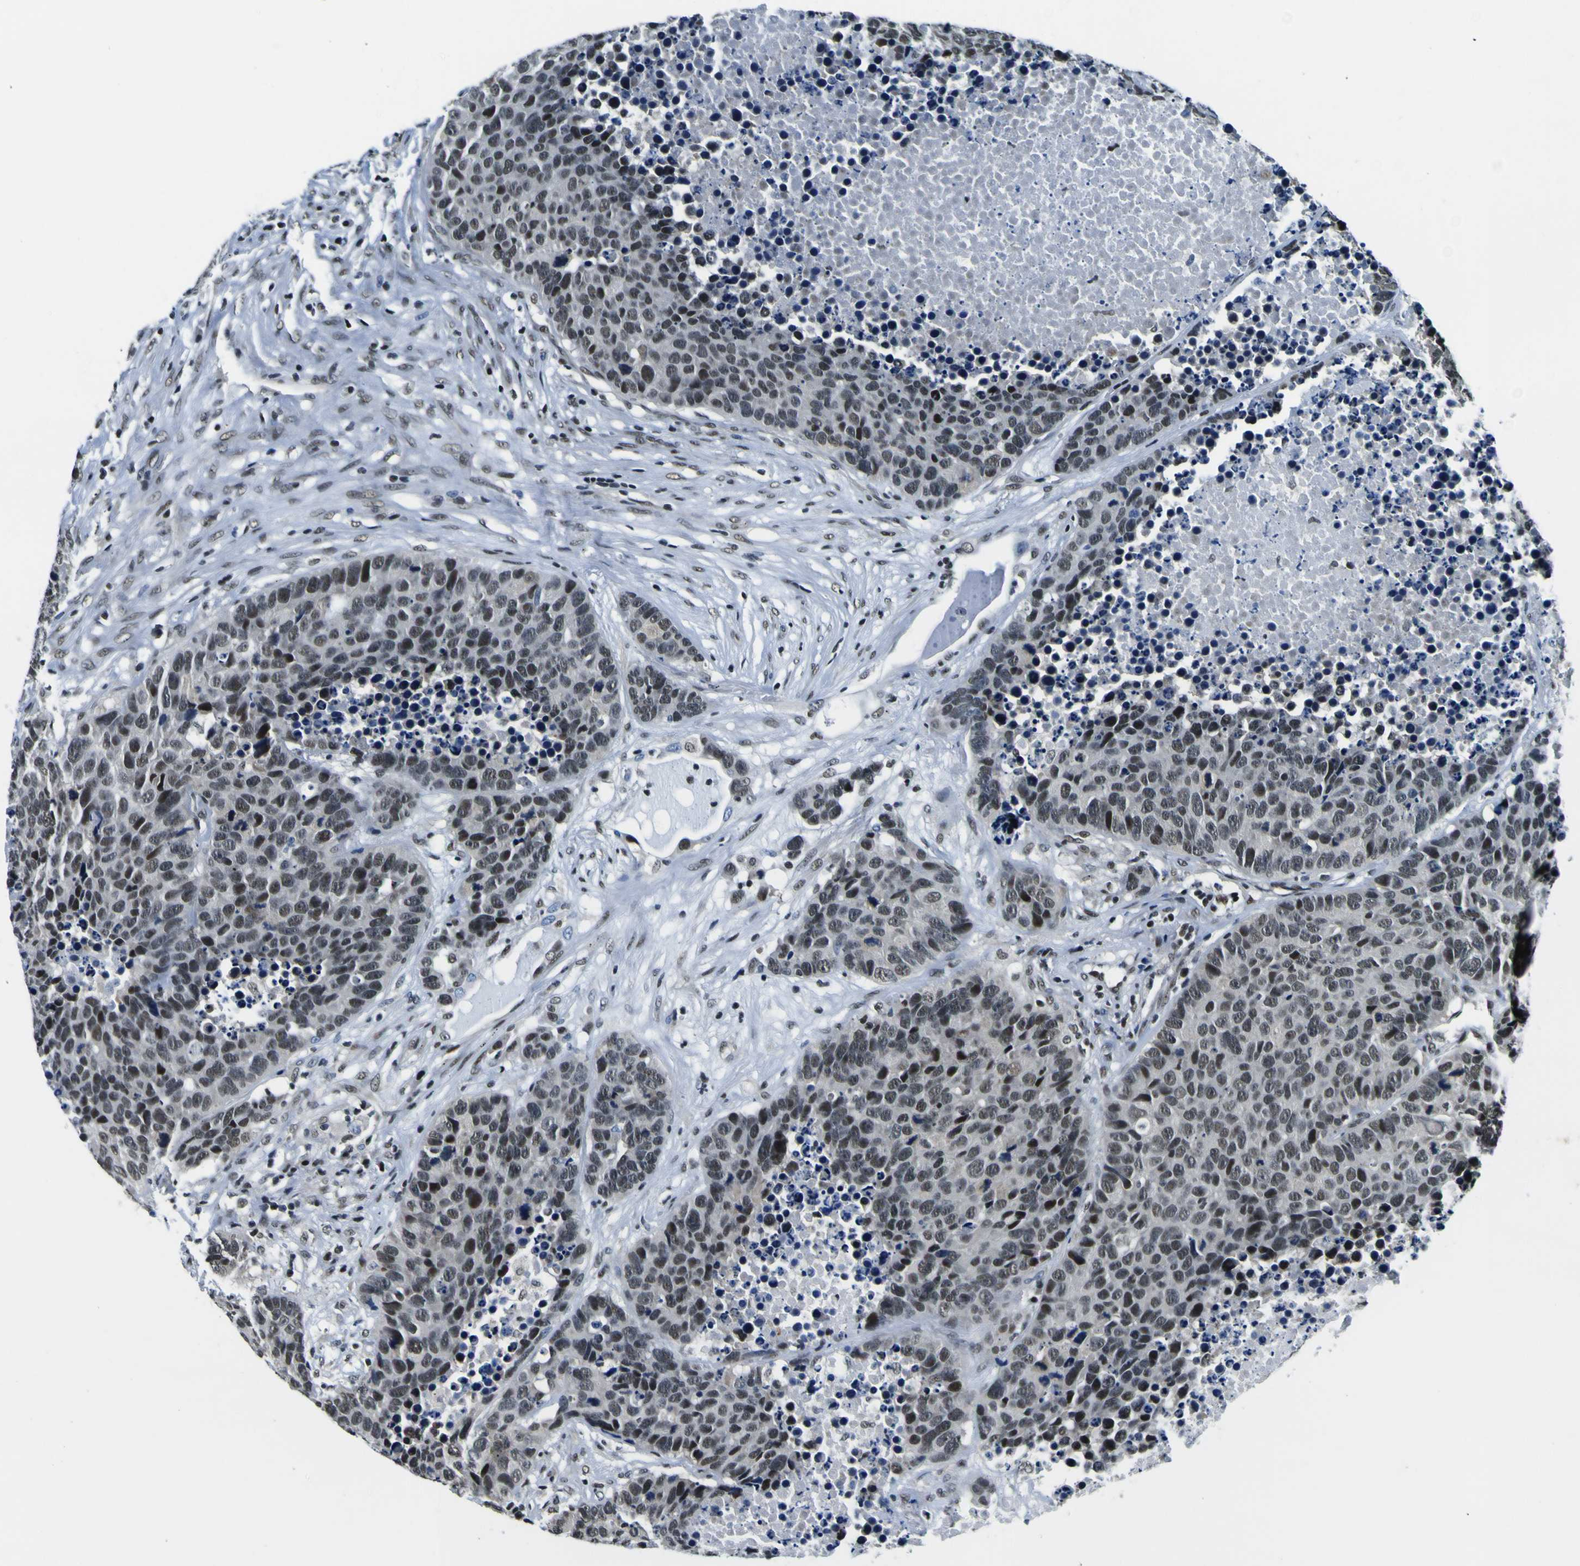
{"staining": {"intensity": "strong", "quantity": ">75%", "location": "nuclear"}, "tissue": "carcinoid", "cell_type": "Tumor cells", "image_type": "cancer", "snomed": [{"axis": "morphology", "description": "Carcinoid, malignant, NOS"}, {"axis": "topography", "description": "Lung"}], "caption": "Brown immunohistochemical staining in malignant carcinoid demonstrates strong nuclear positivity in approximately >75% of tumor cells.", "gene": "SP1", "patient": {"sex": "male", "age": 60}}